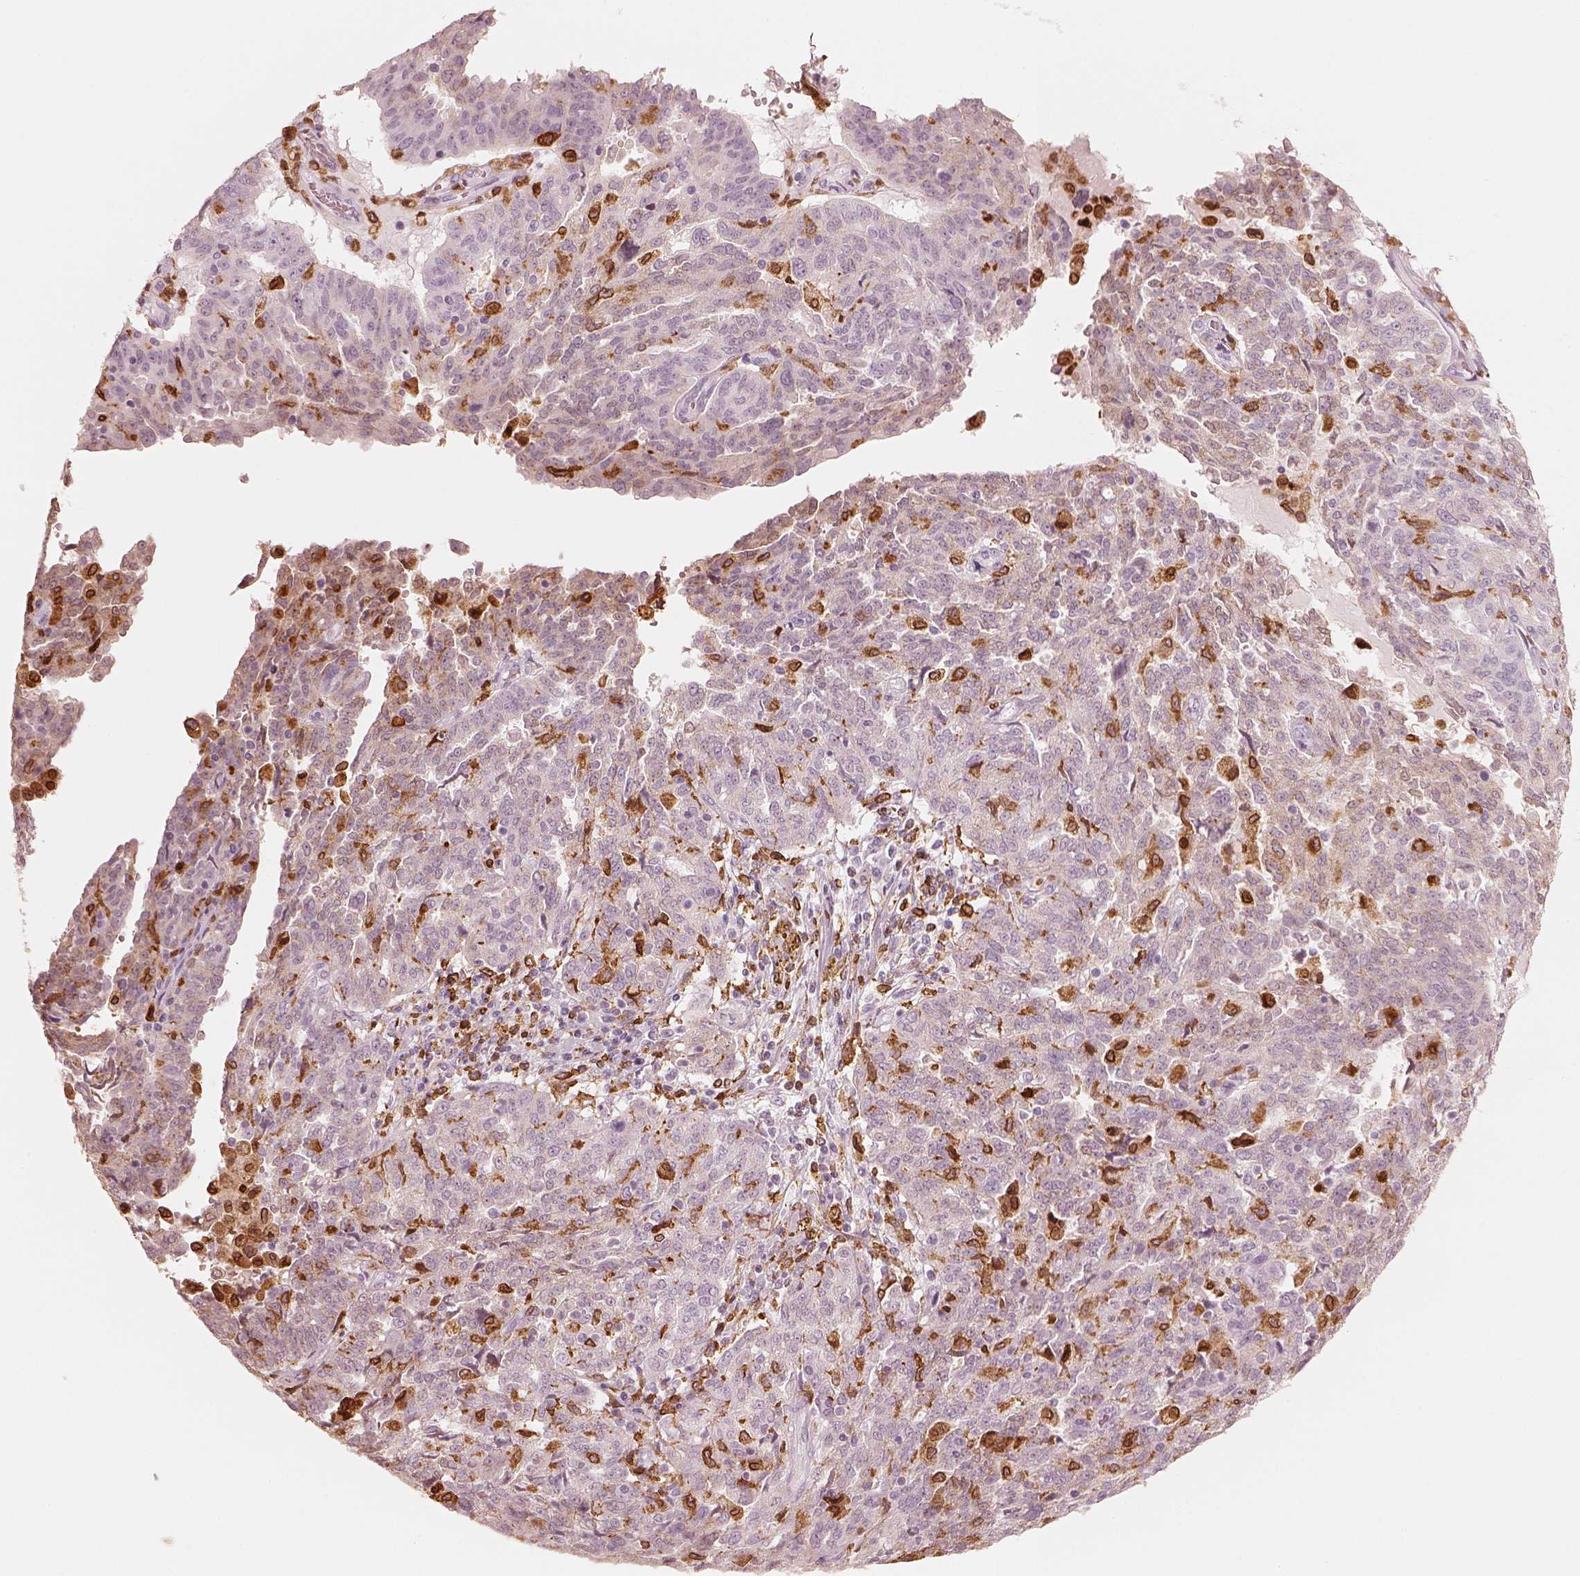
{"staining": {"intensity": "negative", "quantity": "none", "location": "none"}, "tissue": "ovarian cancer", "cell_type": "Tumor cells", "image_type": "cancer", "snomed": [{"axis": "morphology", "description": "Cystadenocarcinoma, serous, NOS"}, {"axis": "topography", "description": "Ovary"}], "caption": "Immunohistochemistry of human serous cystadenocarcinoma (ovarian) reveals no positivity in tumor cells.", "gene": "ALOX5", "patient": {"sex": "female", "age": 67}}